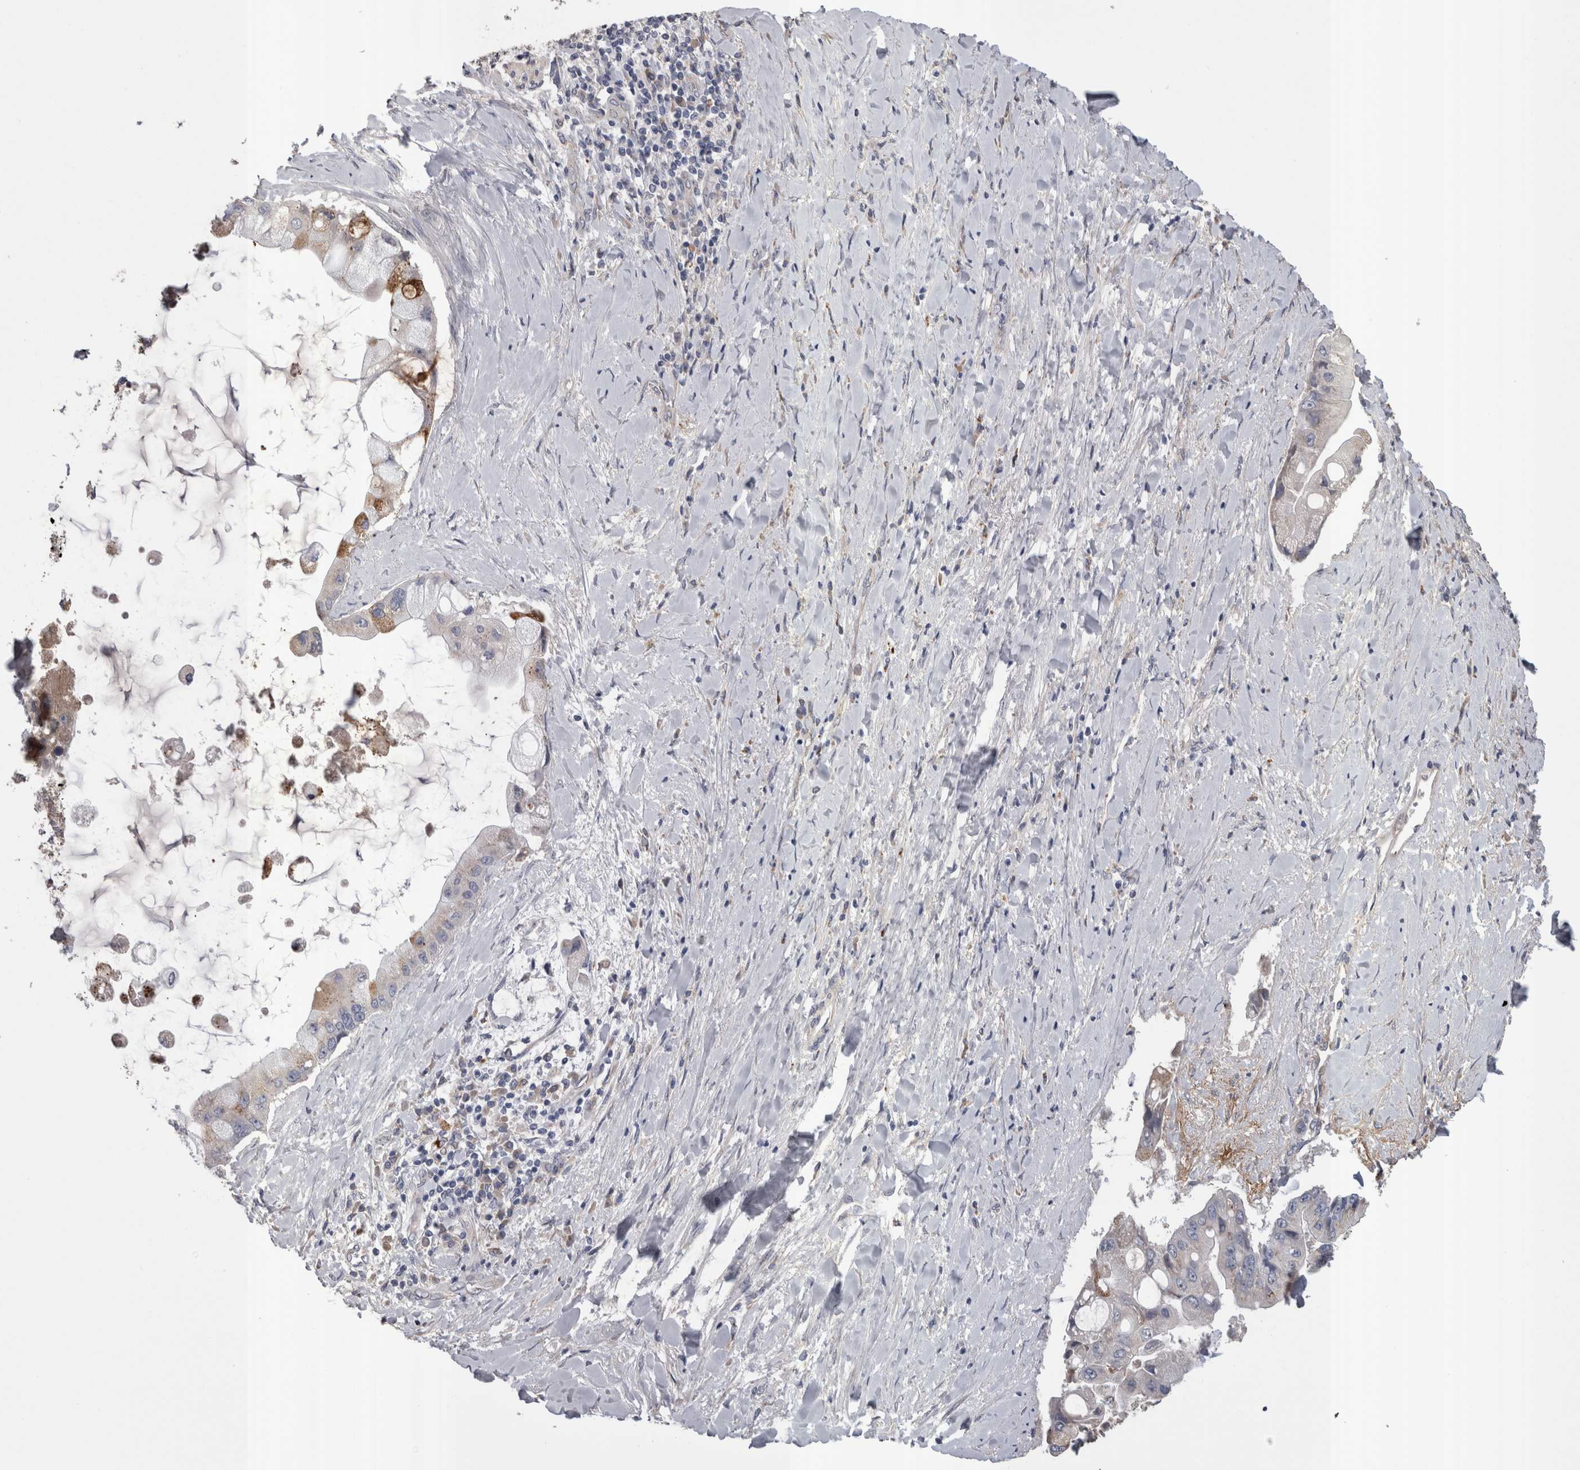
{"staining": {"intensity": "moderate", "quantity": "<25%", "location": "cytoplasmic/membranous"}, "tissue": "liver cancer", "cell_type": "Tumor cells", "image_type": "cancer", "snomed": [{"axis": "morphology", "description": "Cholangiocarcinoma"}, {"axis": "topography", "description": "Liver"}], "caption": "Protein analysis of liver cancer tissue shows moderate cytoplasmic/membranous positivity in about <25% of tumor cells.", "gene": "STC1", "patient": {"sex": "male", "age": 50}}